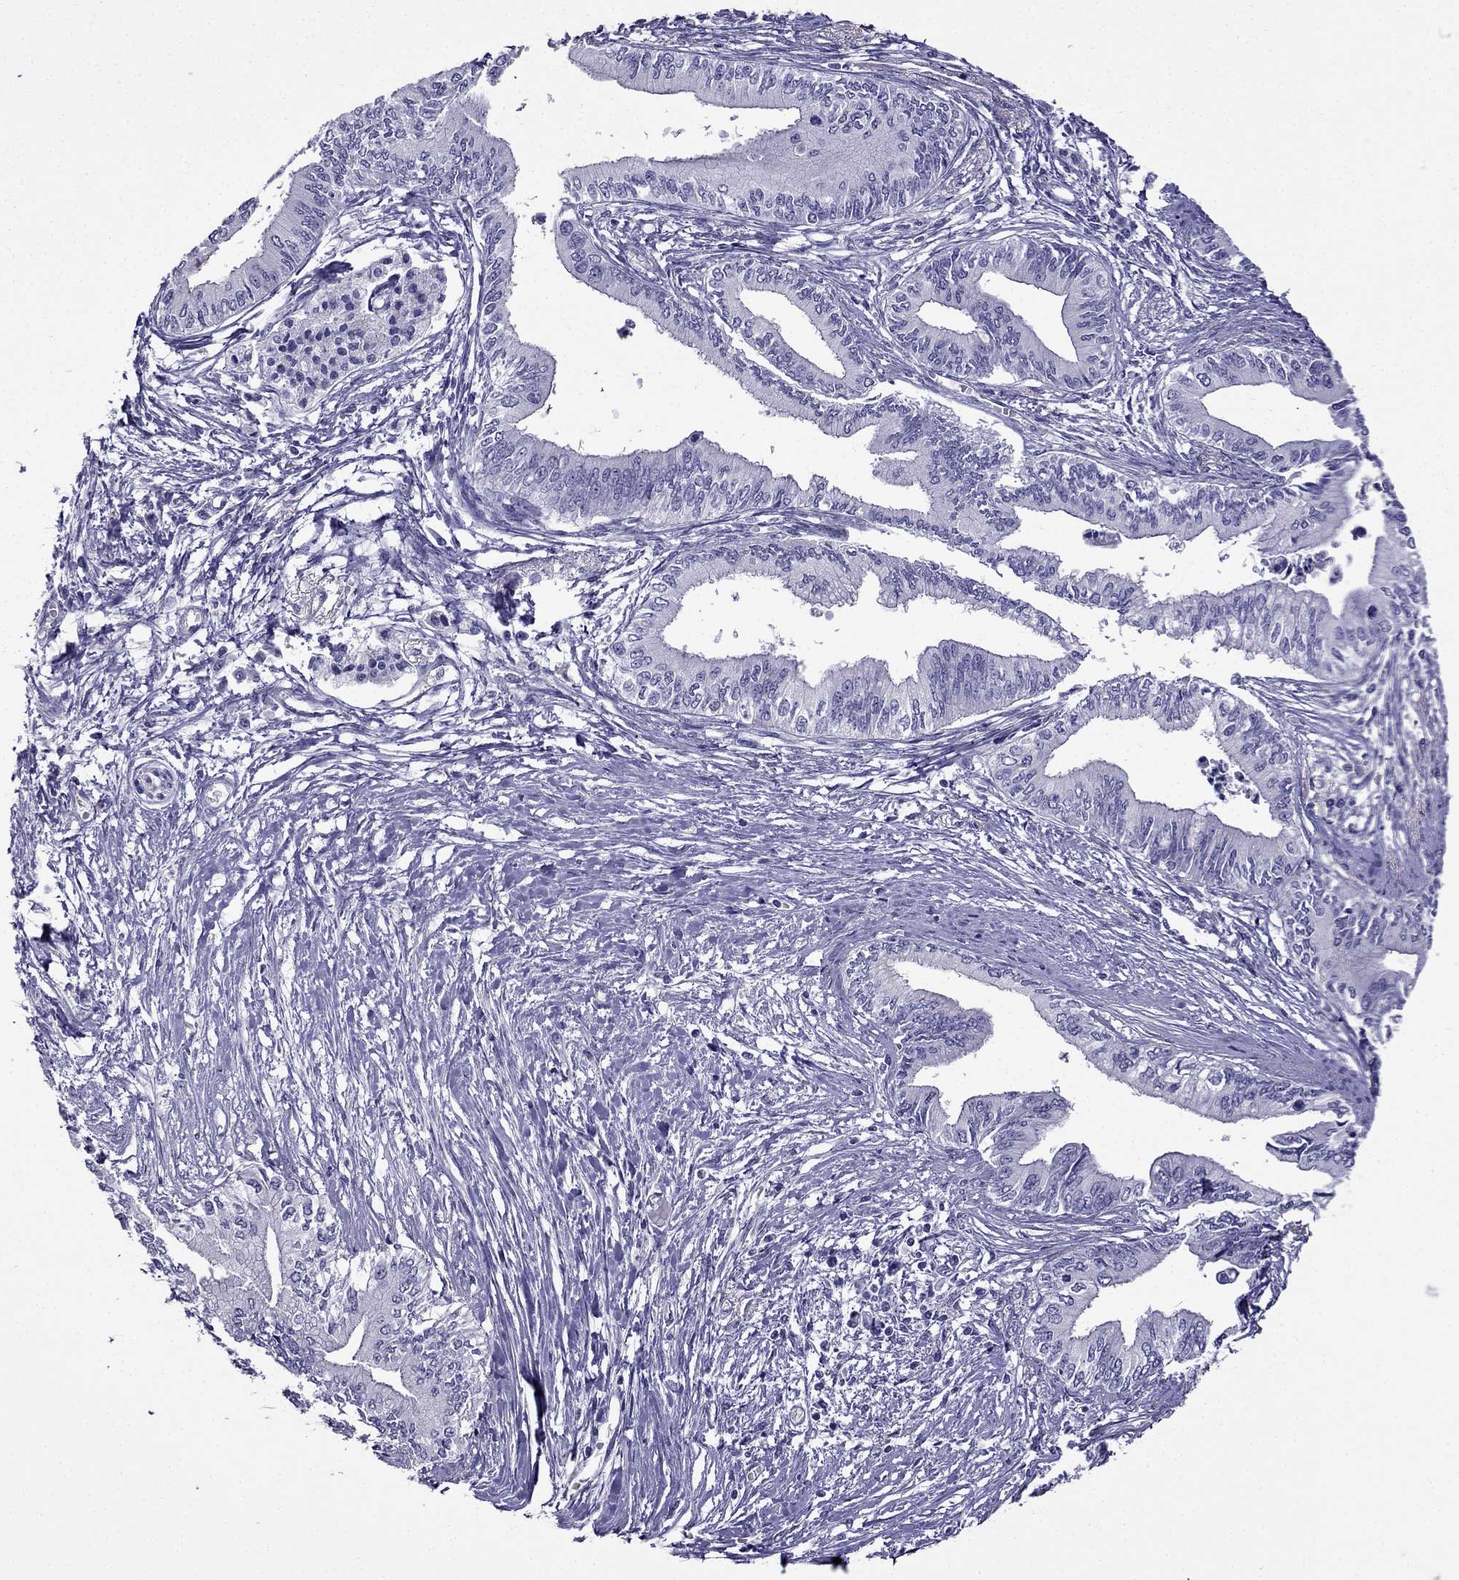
{"staining": {"intensity": "negative", "quantity": "none", "location": "none"}, "tissue": "pancreatic cancer", "cell_type": "Tumor cells", "image_type": "cancer", "snomed": [{"axis": "morphology", "description": "Adenocarcinoma, NOS"}, {"axis": "topography", "description": "Pancreas"}], "caption": "Pancreatic cancer (adenocarcinoma) was stained to show a protein in brown. There is no significant expression in tumor cells. Brightfield microscopy of IHC stained with DAB (3,3'-diaminobenzidine) (brown) and hematoxylin (blue), captured at high magnification.", "gene": "SCNN1D", "patient": {"sex": "female", "age": 61}}